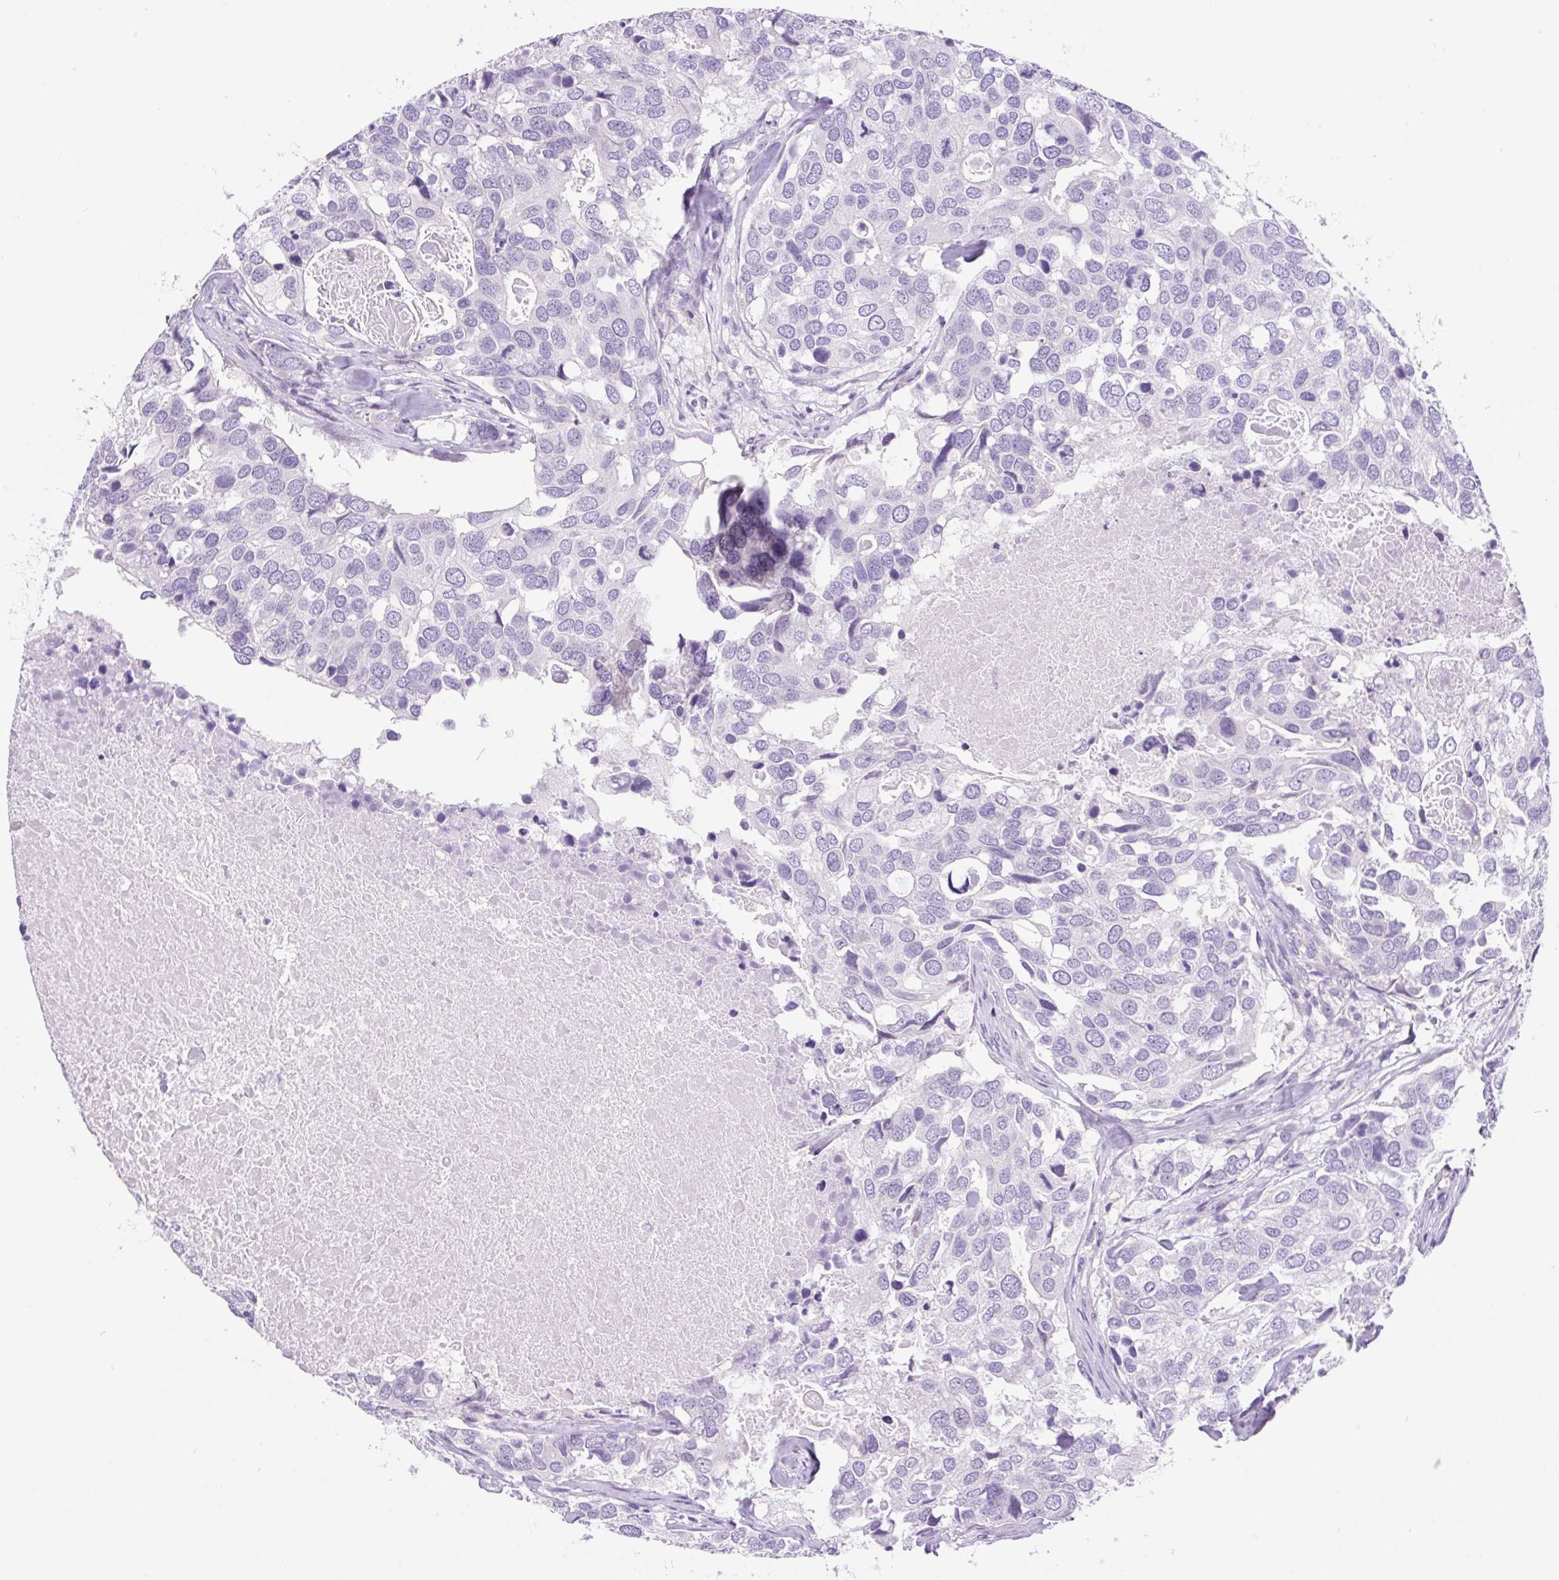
{"staining": {"intensity": "negative", "quantity": "none", "location": "none"}, "tissue": "breast cancer", "cell_type": "Tumor cells", "image_type": "cancer", "snomed": [{"axis": "morphology", "description": "Duct carcinoma"}, {"axis": "topography", "description": "Breast"}], "caption": "Immunohistochemical staining of human breast invasive ductal carcinoma demonstrates no significant expression in tumor cells.", "gene": "CAMK2B", "patient": {"sex": "female", "age": 83}}